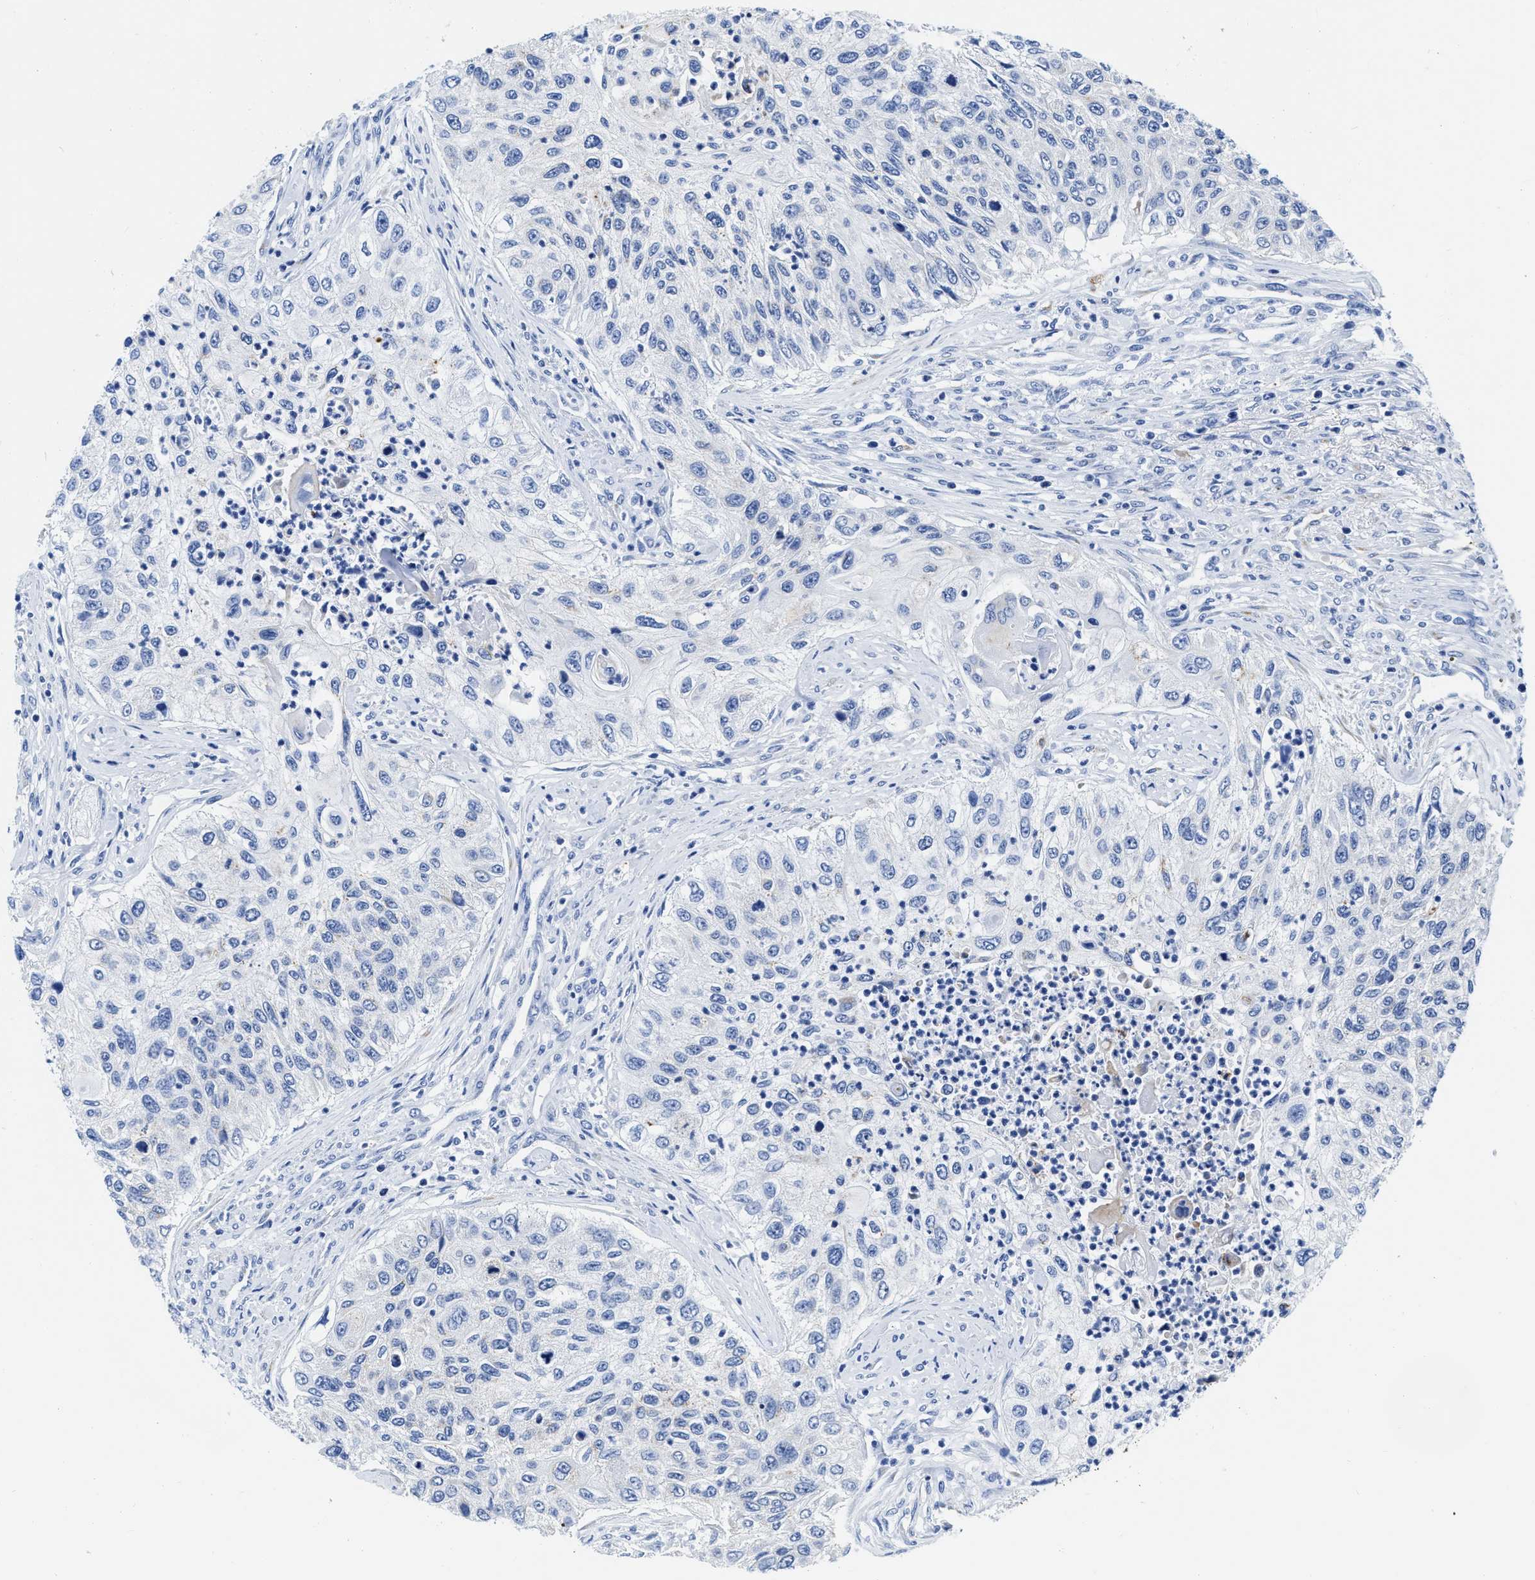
{"staining": {"intensity": "negative", "quantity": "none", "location": "none"}, "tissue": "urothelial cancer", "cell_type": "Tumor cells", "image_type": "cancer", "snomed": [{"axis": "morphology", "description": "Urothelial carcinoma, High grade"}, {"axis": "topography", "description": "Urinary bladder"}], "caption": "Urothelial cancer stained for a protein using immunohistochemistry (IHC) displays no staining tumor cells.", "gene": "TVP23B", "patient": {"sex": "female", "age": 60}}